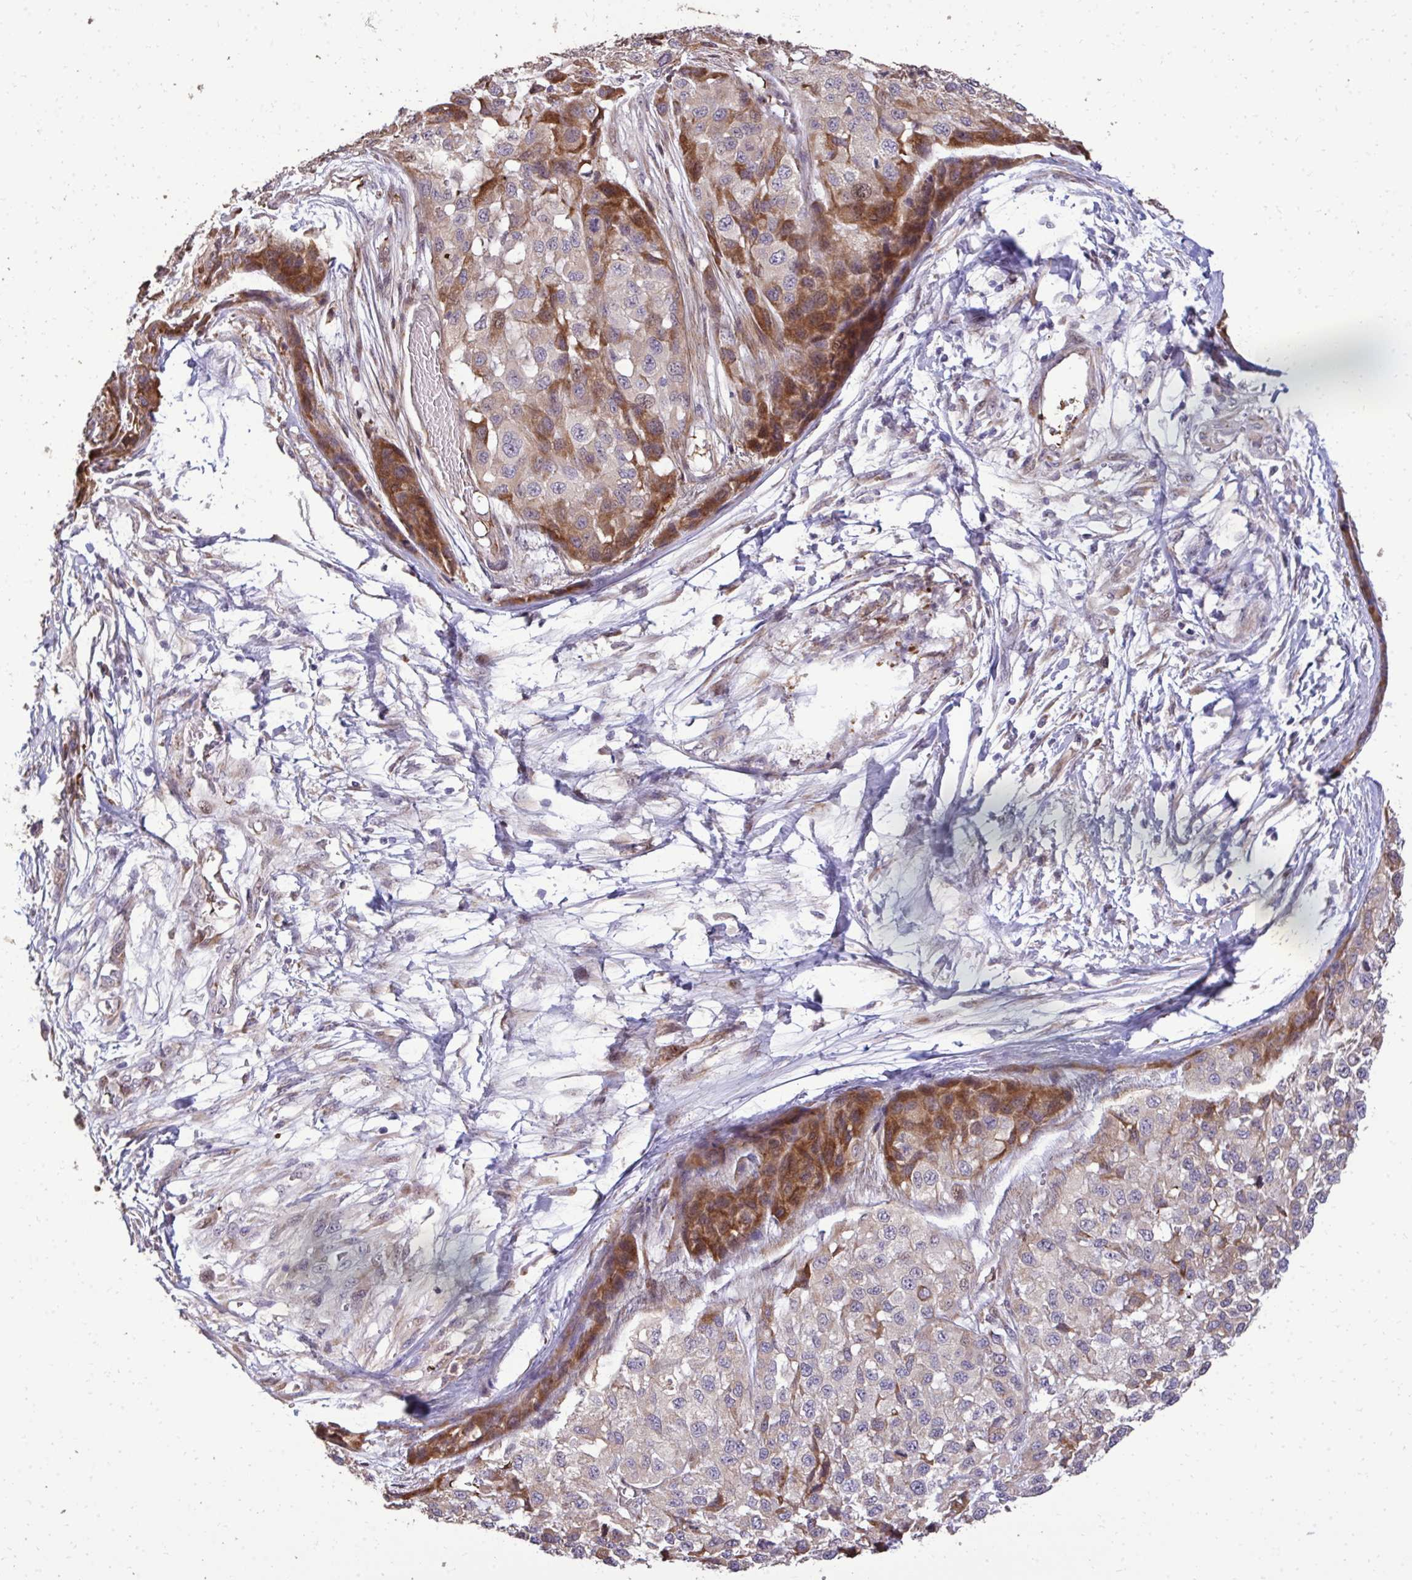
{"staining": {"intensity": "weak", "quantity": ">75%", "location": "cytoplasmic/membranous"}, "tissue": "melanoma", "cell_type": "Tumor cells", "image_type": "cancer", "snomed": [{"axis": "morphology", "description": "Malignant melanoma, NOS"}, {"axis": "topography", "description": "Skin"}], "caption": "Human melanoma stained with a protein marker displays weak staining in tumor cells.", "gene": "FIBCD1", "patient": {"sex": "male", "age": 62}}